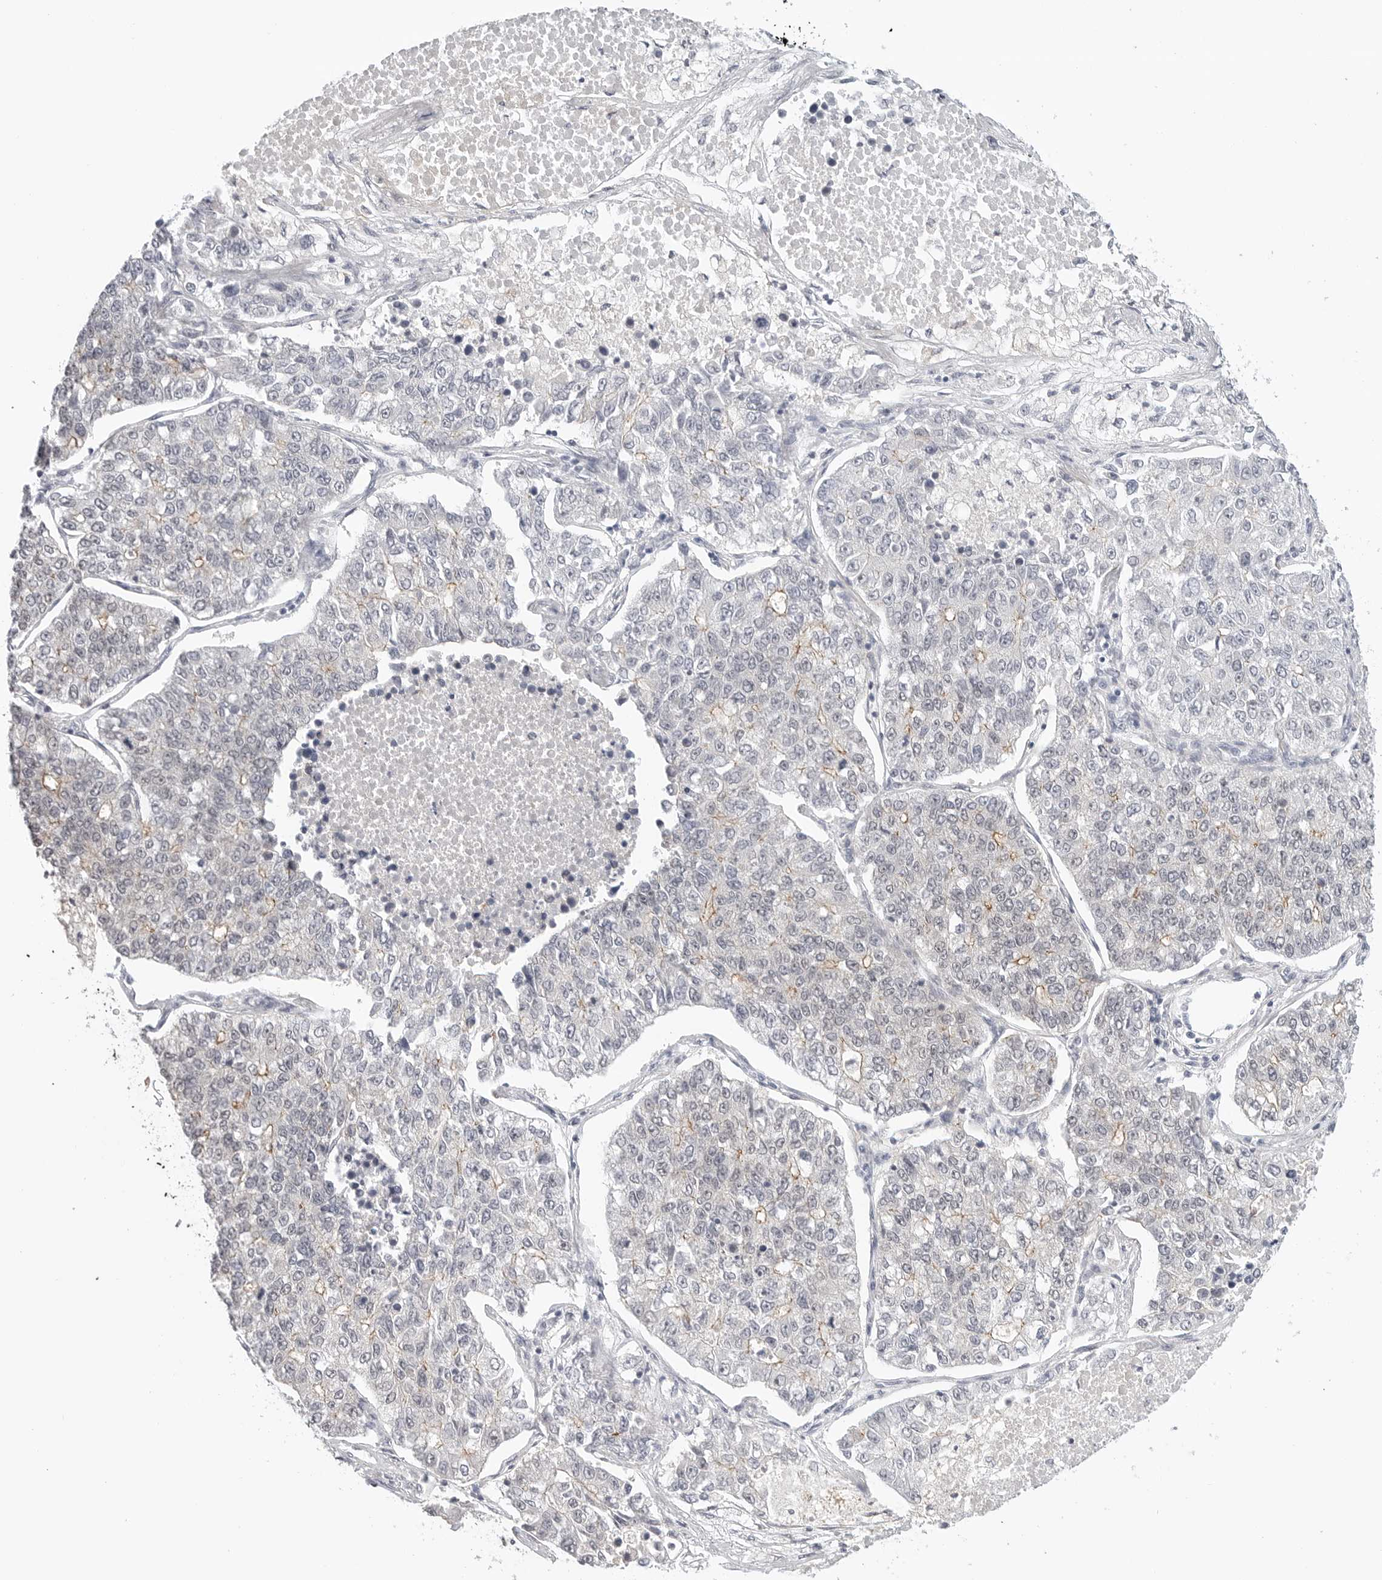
{"staining": {"intensity": "moderate", "quantity": "<25%", "location": "cytoplasmic/membranous"}, "tissue": "lung cancer", "cell_type": "Tumor cells", "image_type": "cancer", "snomed": [{"axis": "morphology", "description": "Adenocarcinoma, NOS"}, {"axis": "topography", "description": "Lung"}], "caption": "Protein staining reveals moderate cytoplasmic/membranous expression in approximately <25% of tumor cells in lung cancer (adenocarcinoma). (DAB = brown stain, brightfield microscopy at high magnification).", "gene": "TSEN2", "patient": {"sex": "male", "age": 49}}